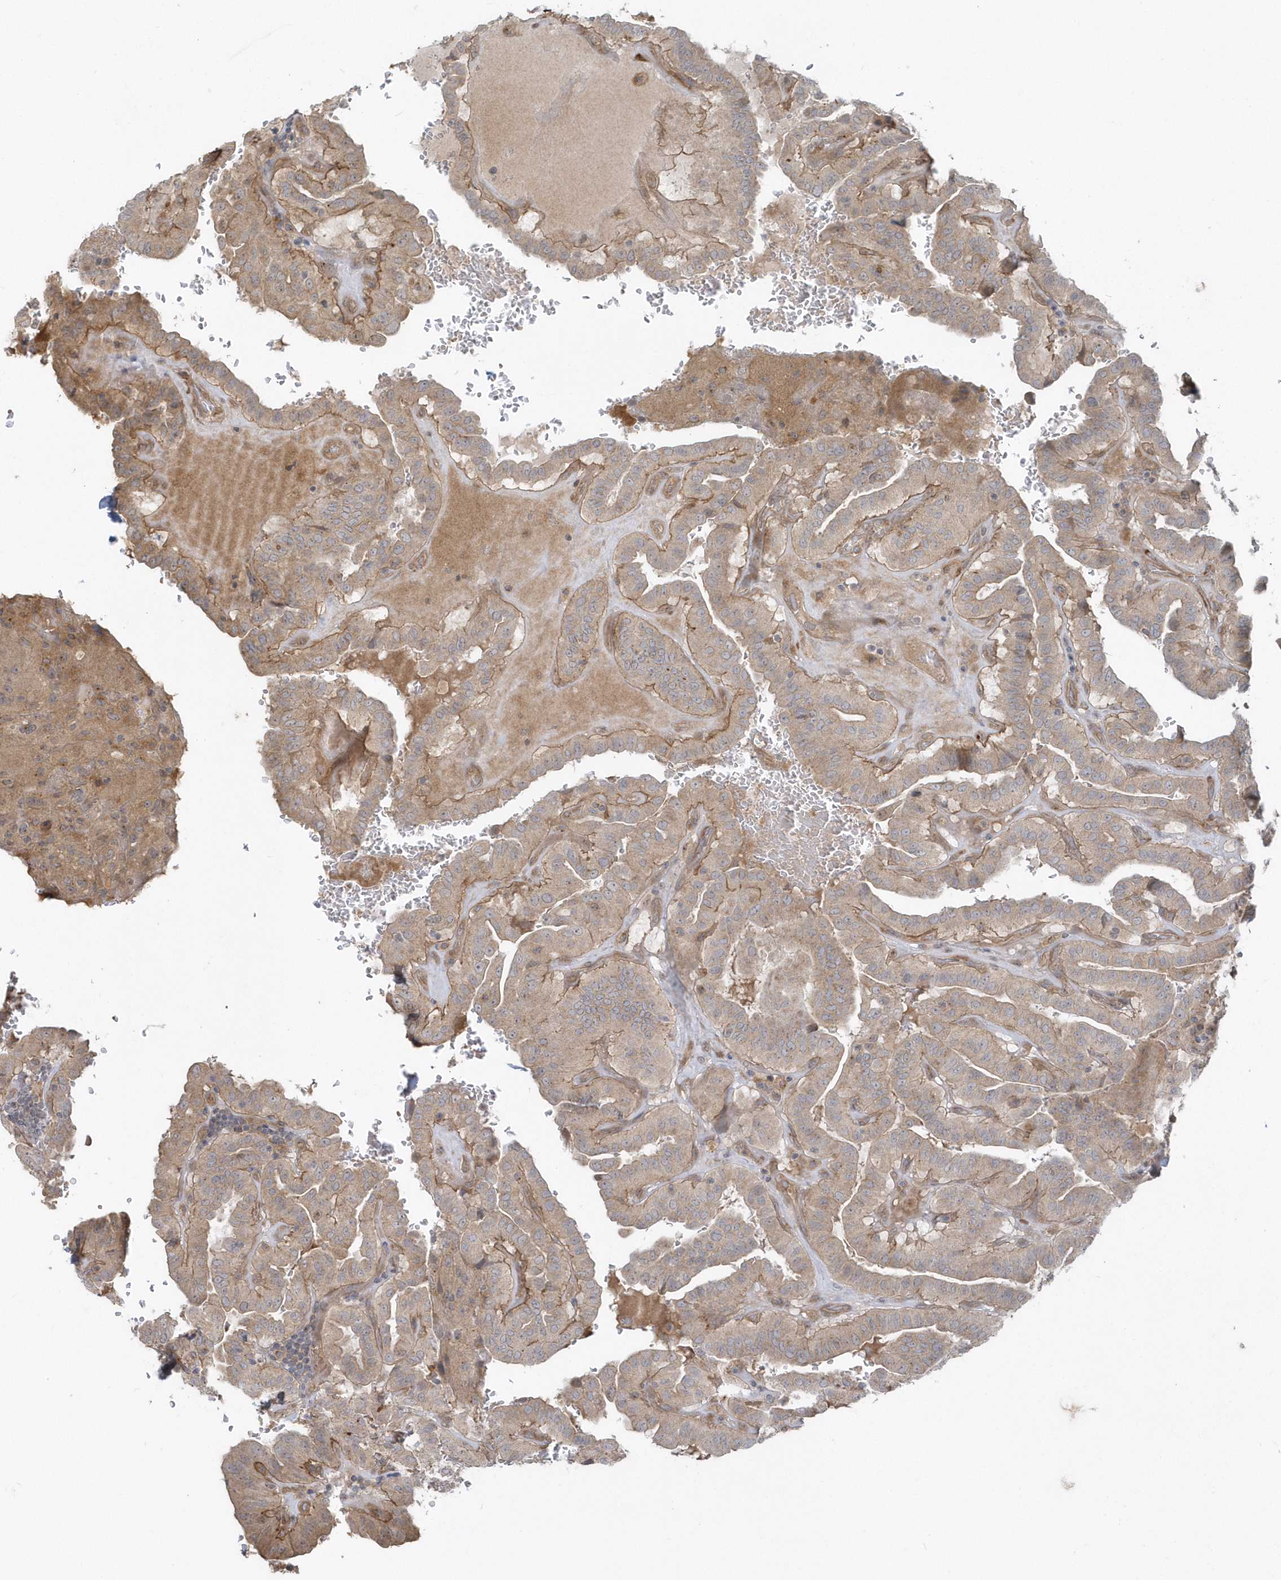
{"staining": {"intensity": "moderate", "quantity": "<25%", "location": "cytoplasmic/membranous"}, "tissue": "thyroid cancer", "cell_type": "Tumor cells", "image_type": "cancer", "snomed": [{"axis": "morphology", "description": "Papillary adenocarcinoma, NOS"}, {"axis": "topography", "description": "Thyroid gland"}], "caption": "The histopathology image demonstrates staining of papillary adenocarcinoma (thyroid), revealing moderate cytoplasmic/membranous protein expression (brown color) within tumor cells. (brown staining indicates protein expression, while blue staining denotes nuclei).", "gene": "ACTR1A", "patient": {"sex": "male", "age": 77}}